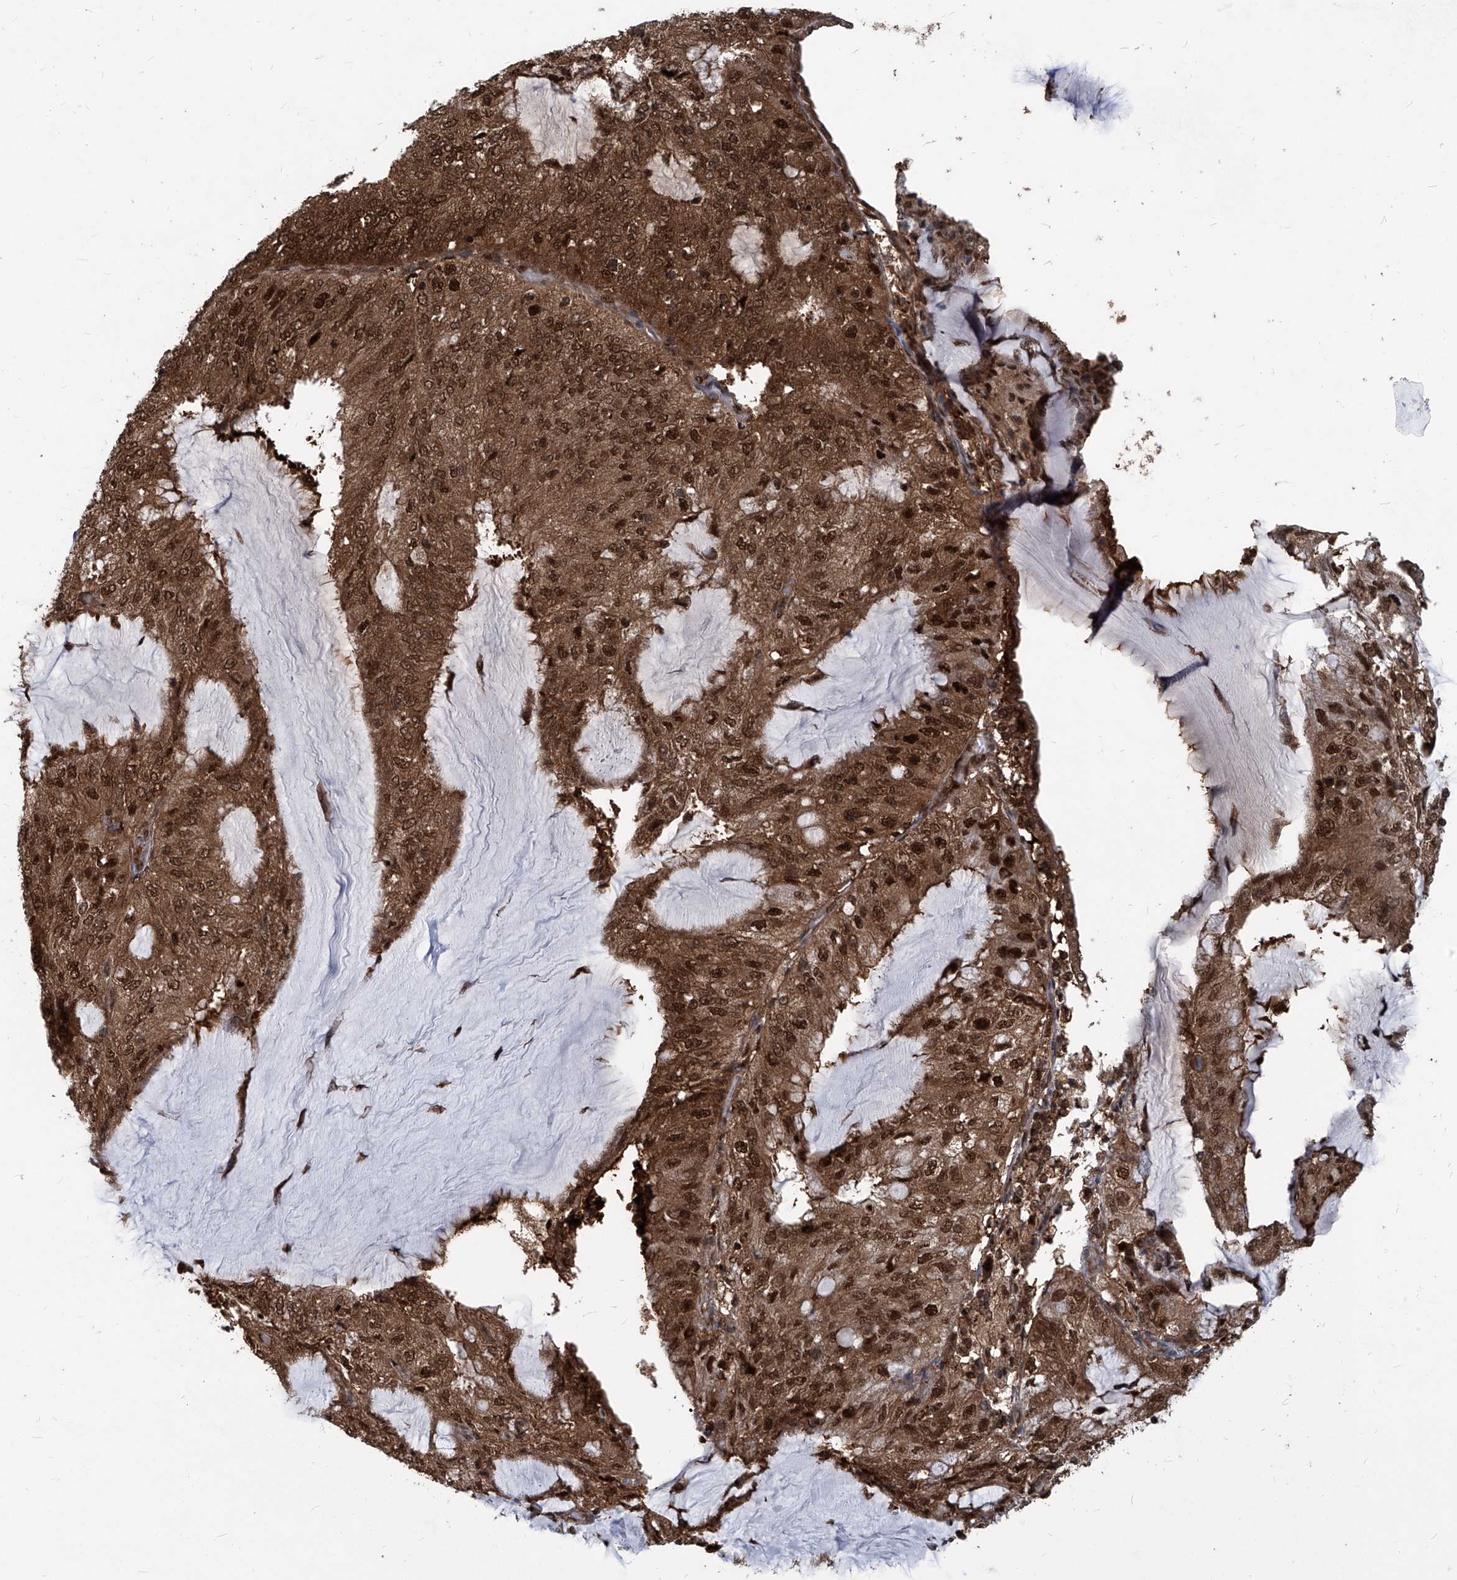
{"staining": {"intensity": "strong", "quantity": ">75%", "location": "cytoplasmic/membranous,nuclear"}, "tissue": "endometrial cancer", "cell_type": "Tumor cells", "image_type": "cancer", "snomed": [{"axis": "morphology", "description": "Adenocarcinoma, NOS"}, {"axis": "topography", "description": "Endometrium"}], "caption": "An image of human endometrial cancer stained for a protein reveals strong cytoplasmic/membranous and nuclear brown staining in tumor cells. Using DAB (brown) and hematoxylin (blue) stains, captured at high magnification using brightfield microscopy.", "gene": "PSMB1", "patient": {"sex": "female", "age": 81}}